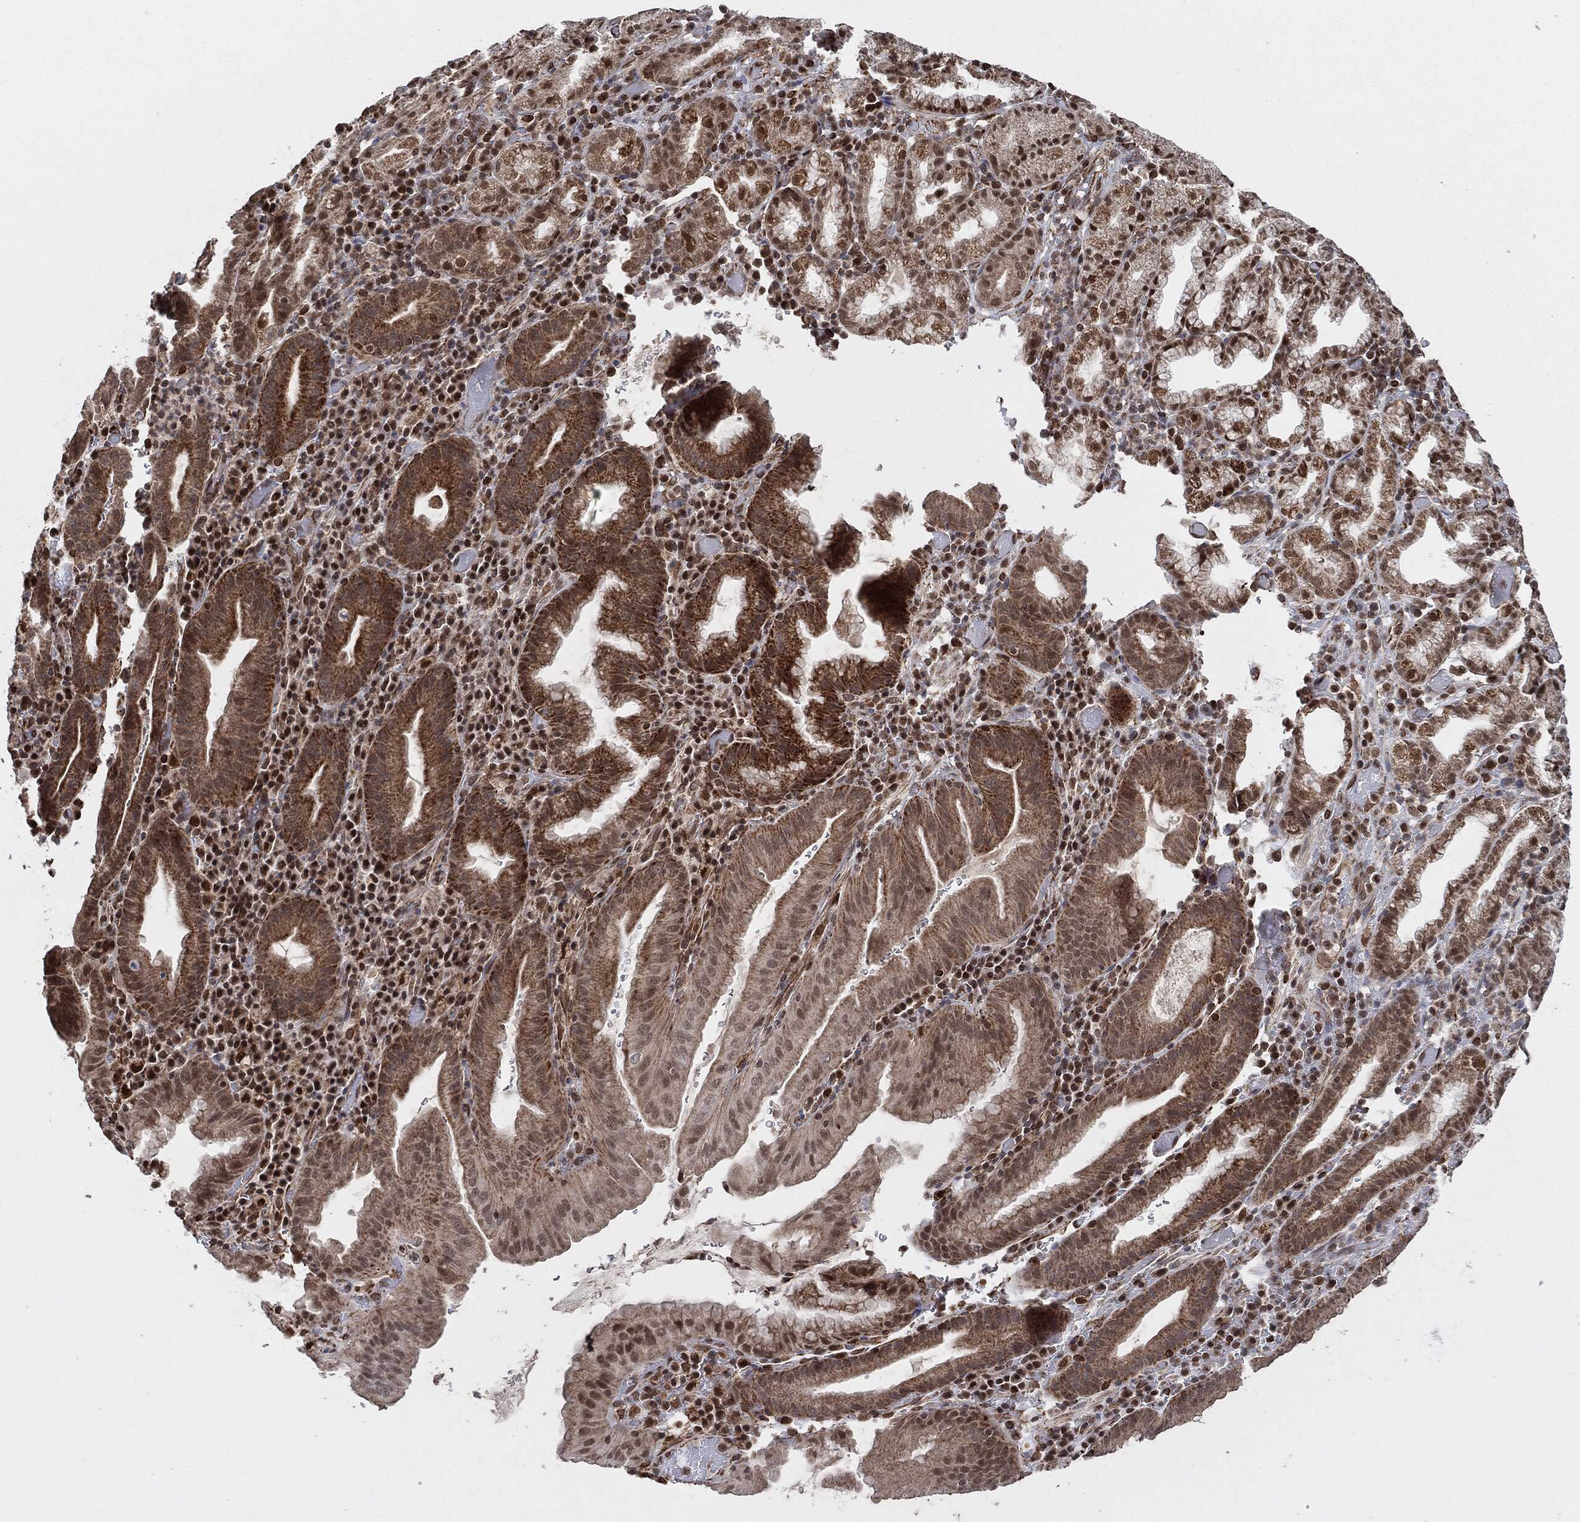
{"staining": {"intensity": "strong", "quantity": "25%-75%", "location": "cytoplasmic/membranous,nuclear"}, "tissue": "stomach cancer", "cell_type": "Tumor cells", "image_type": "cancer", "snomed": [{"axis": "morphology", "description": "Adenocarcinoma, NOS"}, {"axis": "topography", "description": "Stomach"}], "caption": "Protein staining of stomach cancer (adenocarcinoma) tissue exhibits strong cytoplasmic/membranous and nuclear expression in about 25%-75% of tumor cells. (IHC, brightfield microscopy, high magnification).", "gene": "TP53RK", "patient": {"sex": "male", "age": 79}}